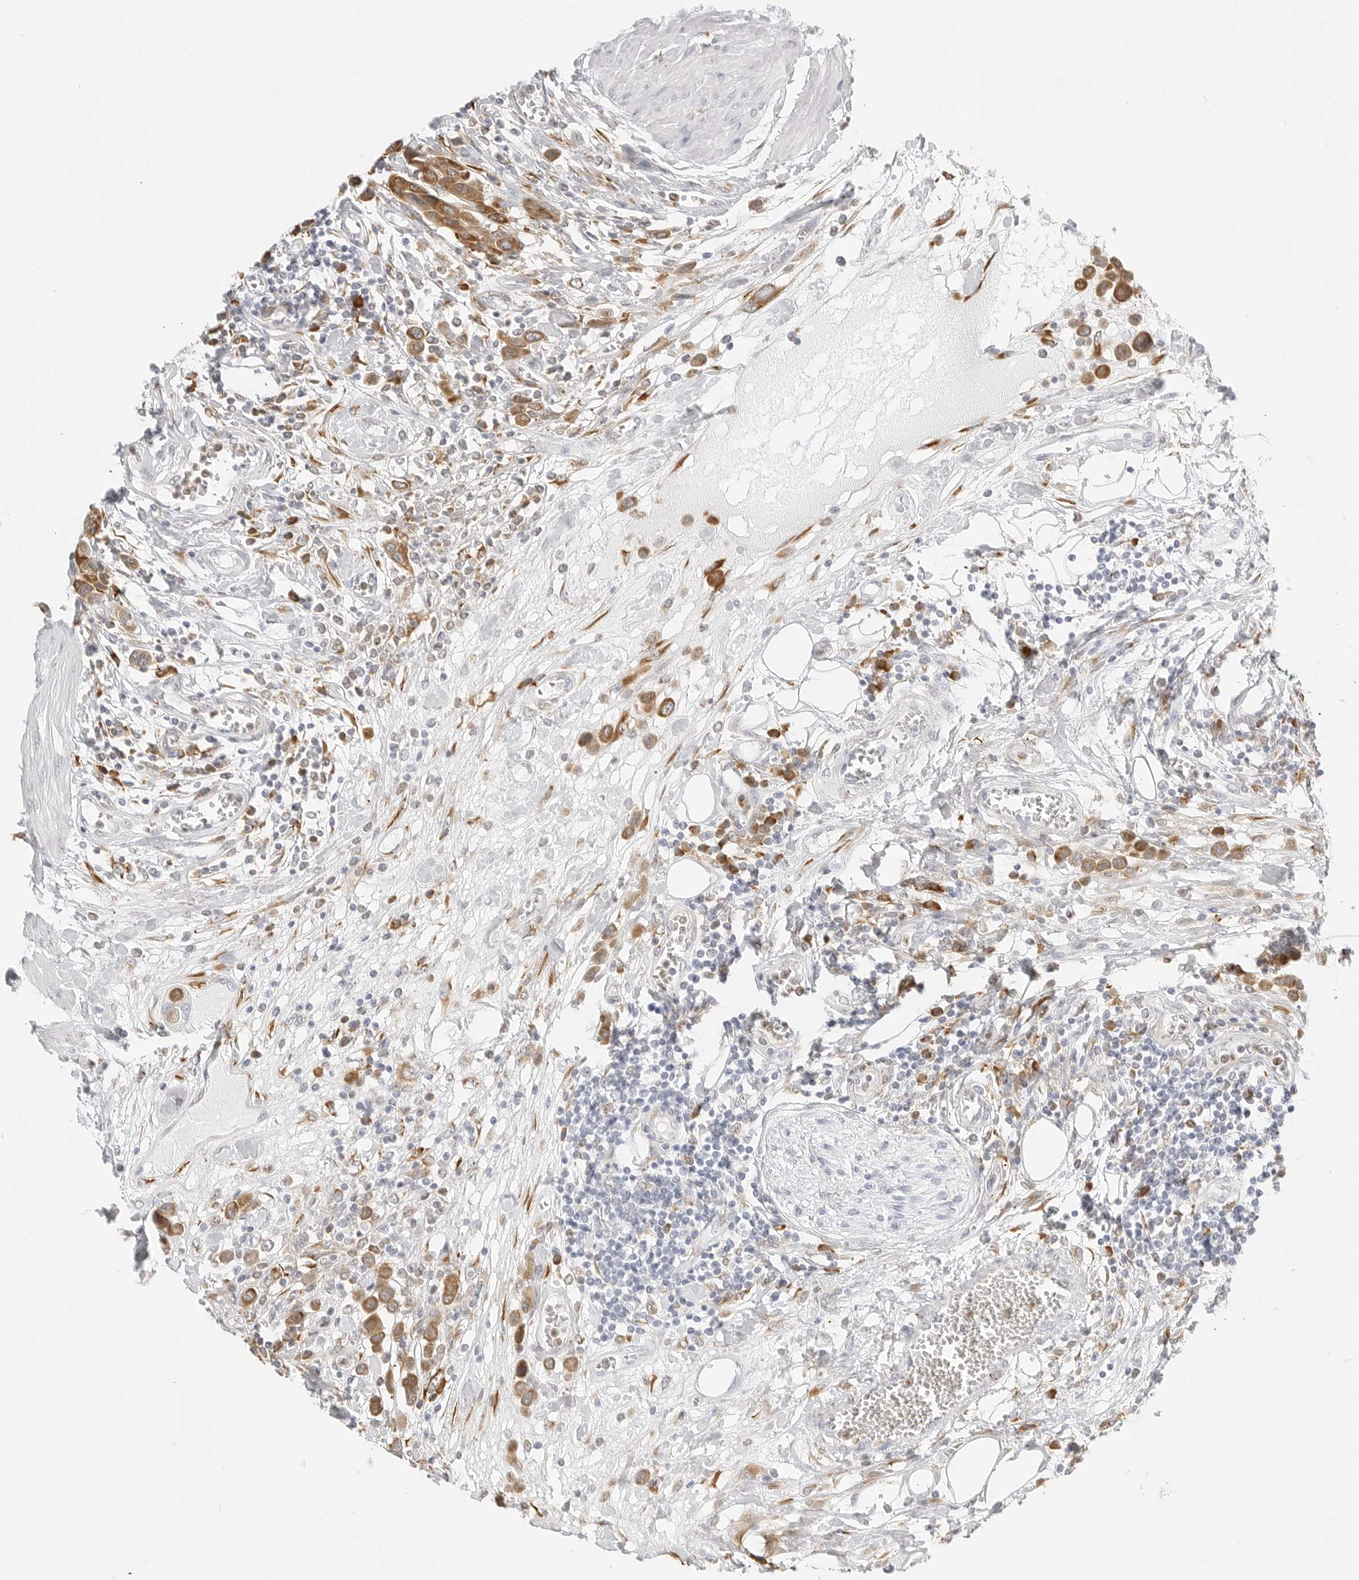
{"staining": {"intensity": "moderate", "quantity": ">75%", "location": "cytoplasmic/membranous"}, "tissue": "urothelial cancer", "cell_type": "Tumor cells", "image_type": "cancer", "snomed": [{"axis": "morphology", "description": "Urothelial carcinoma, High grade"}, {"axis": "topography", "description": "Urinary bladder"}], "caption": "Urothelial cancer tissue shows moderate cytoplasmic/membranous staining in about >75% of tumor cells, visualized by immunohistochemistry. Nuclei are stained in blue.", "gene": "THEM4", "patient": {"sex": "male", "age": 50}}